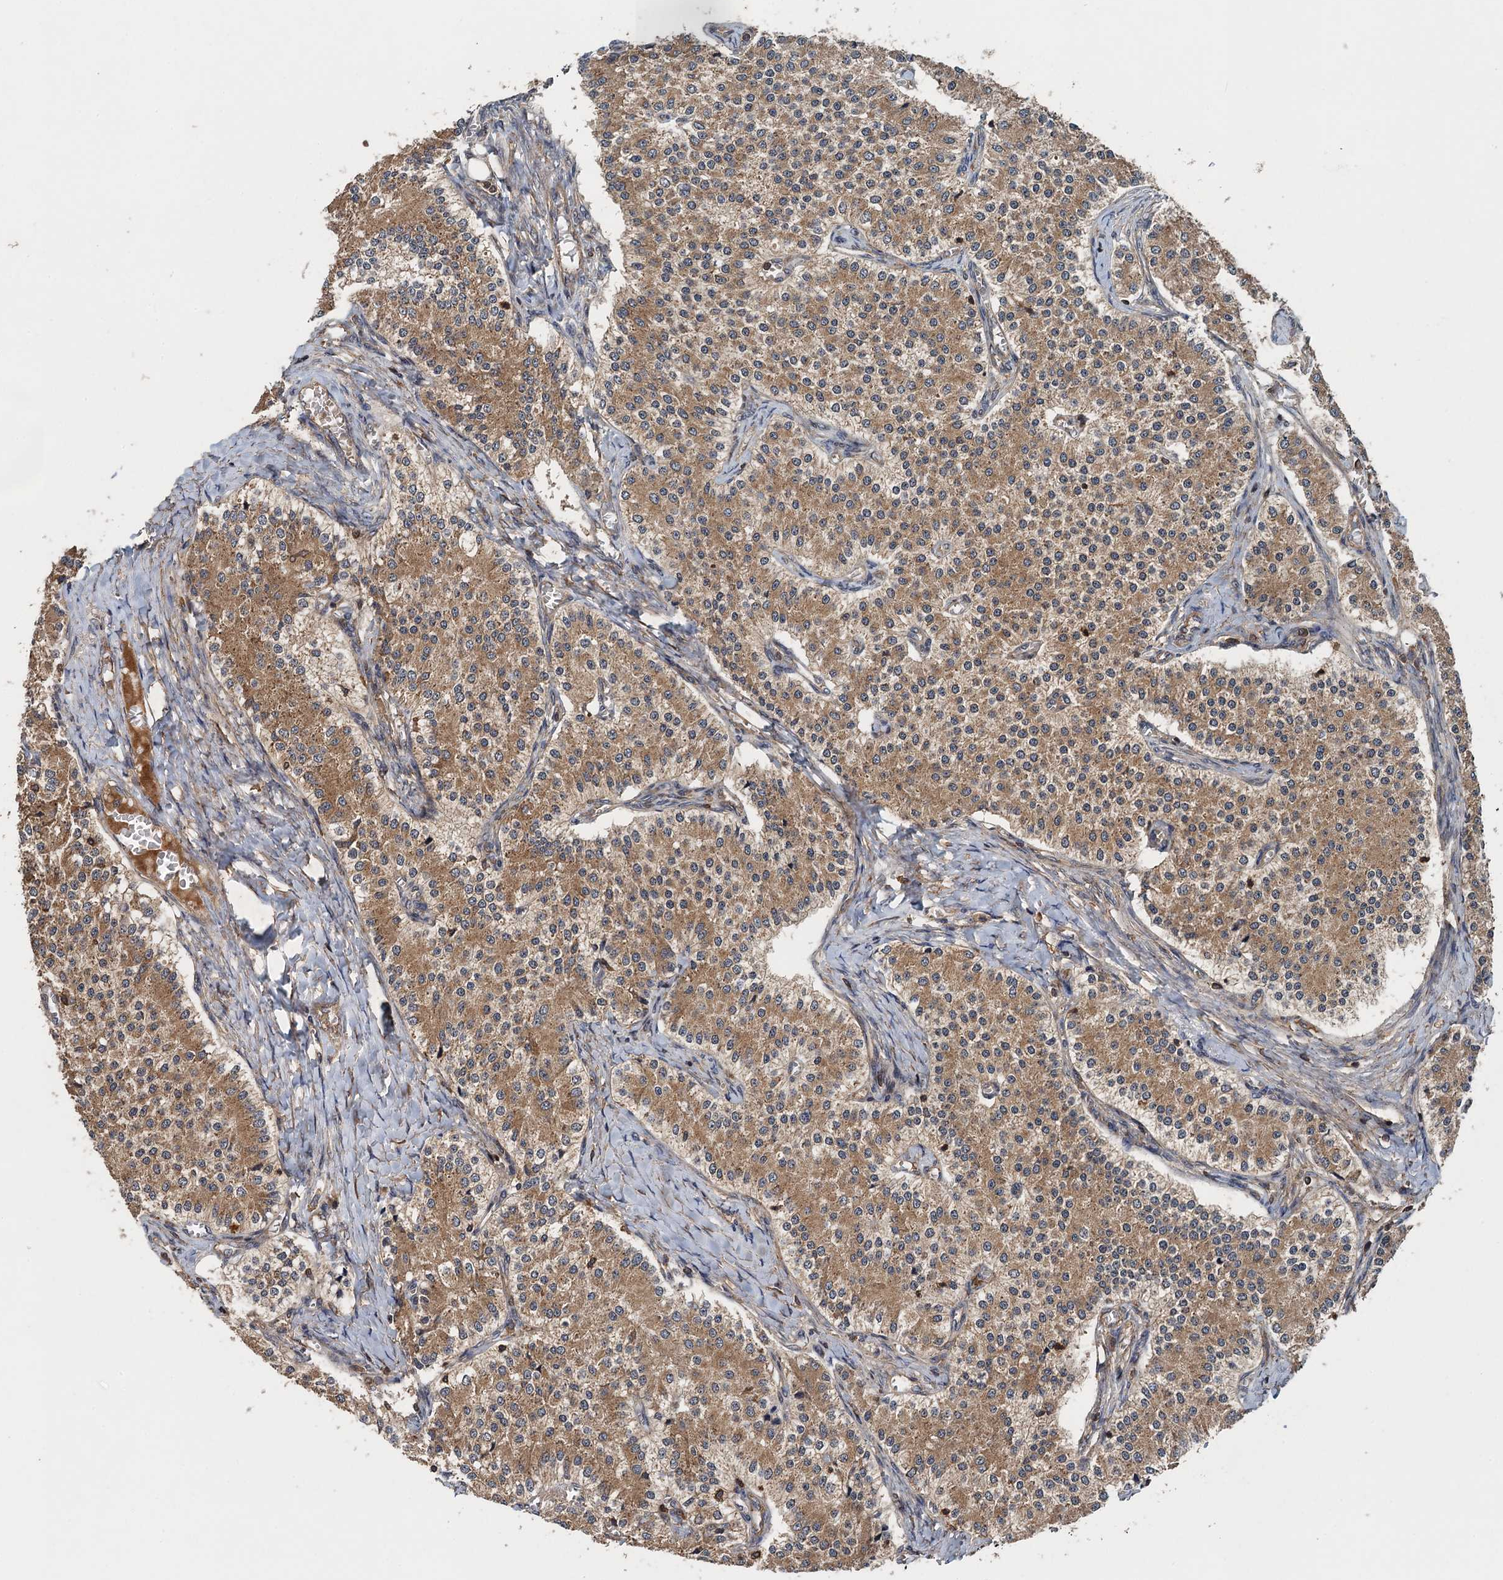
{"staining": {"intensity": "moderate", "quantity": ">75%", "location": "cytoplasmic/membranous"}, "tissue": "carcinoid", "cell_type": "Tumor cells", "image_type": "cancer", "snomed": [{"axis": "morphology", "description": "Carcinoid, malignant, NOS"}, {"axis": "topography", "description": "Colon"}], "caption": "A micrograph of human carcinoid stained for a protein shows moderate cytoplasmic/membranous brown staining in tumor cells. The protein of interest is stained brown, and the nuclei are stained in blue (DAB (3,3'-diaminobenzidine) IHC with brightfield microscopy, high magnification).", "gene": "BORCS5", "patient": {"sex": "female", "age": 52}}